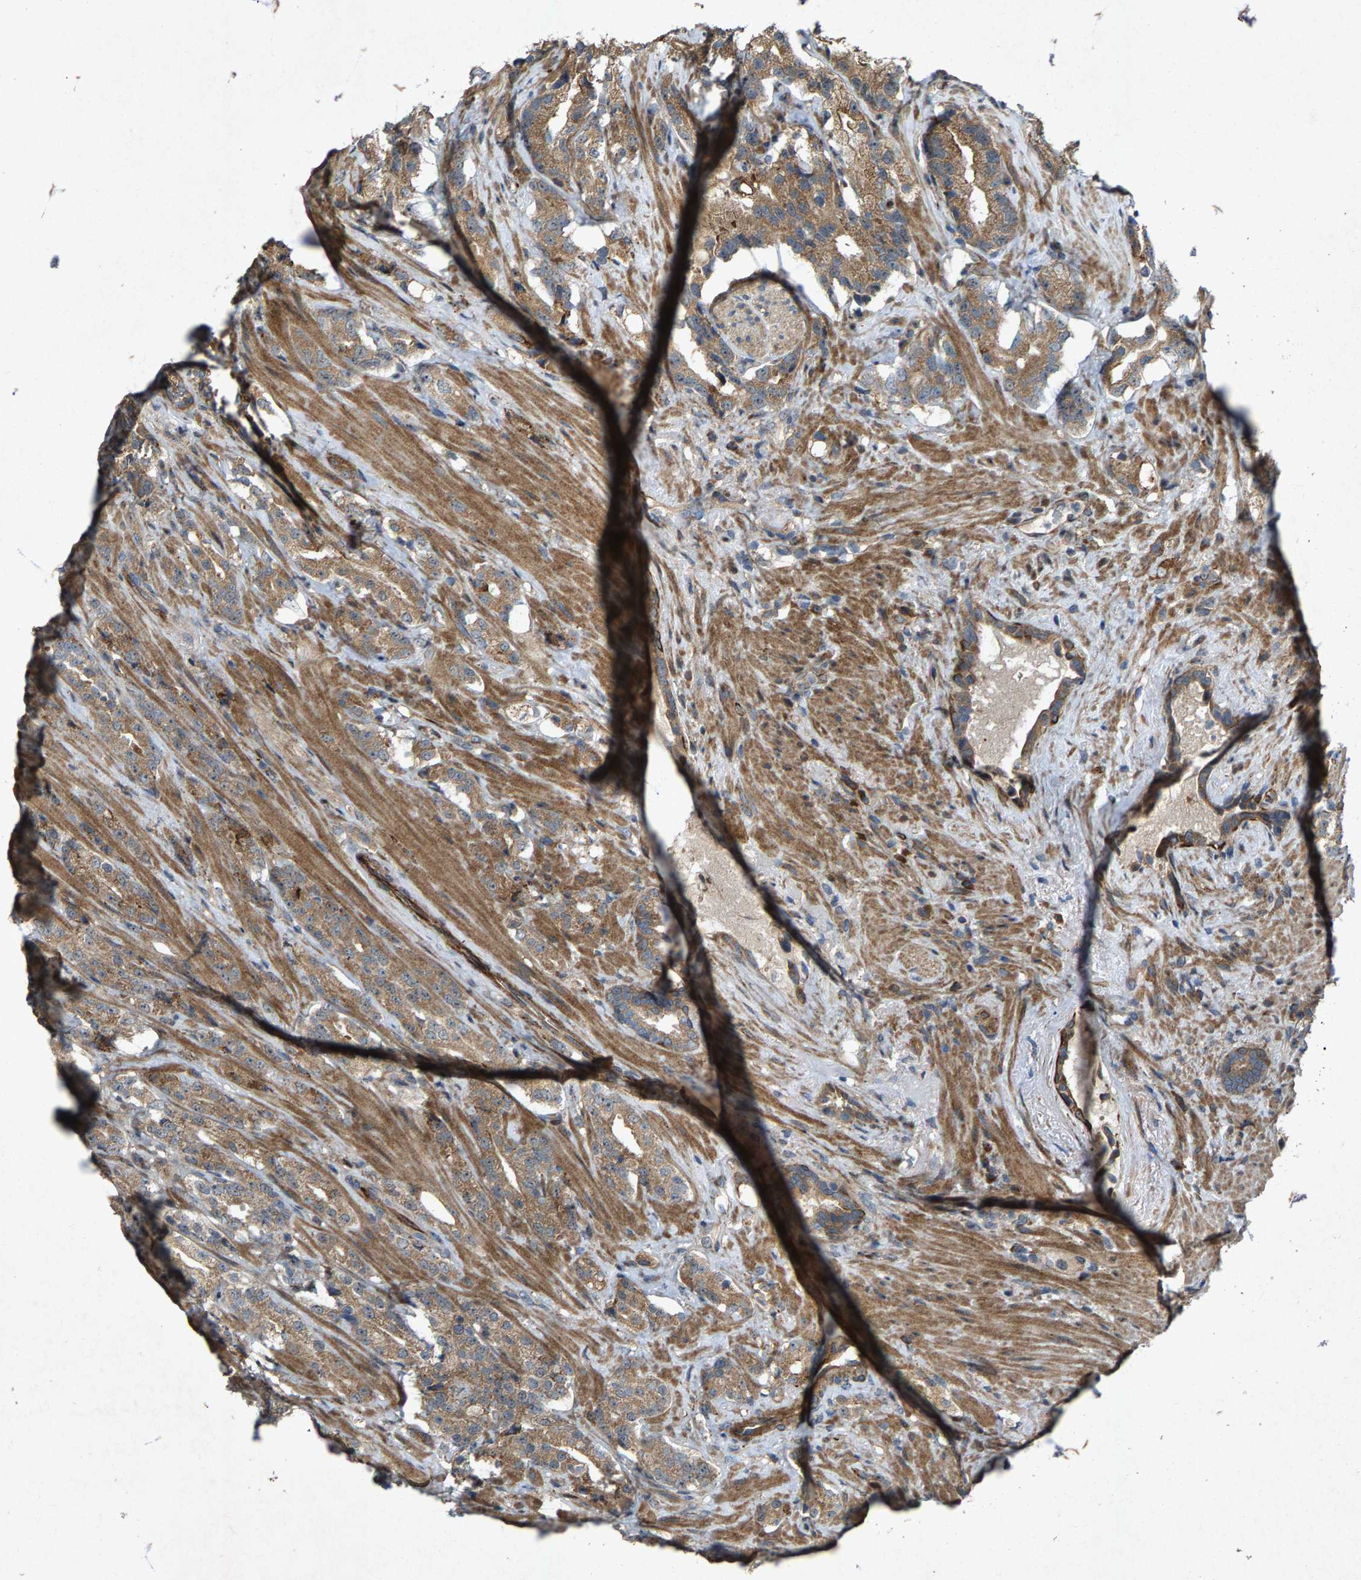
{"staining": {"intensity": "moderate", "quantity": ">75%", "location": "cytoplasmic/membranous"}, "tissue": "prostate cancer", "cell_type": "Tumor cells", "image_type": "cancer", "snomed": [{"axis": "morphology", "description": "Adenocarcinoma, High grade"}, {"axis": "topography", "description": "Prostate"}], "caption": "Human prostate high-grade adenocarcinoma stained with a protein marker shows moderate staining in tumor cells.", "gene": "LRRC72", "patient": {"sex": "male", "age": 71}}